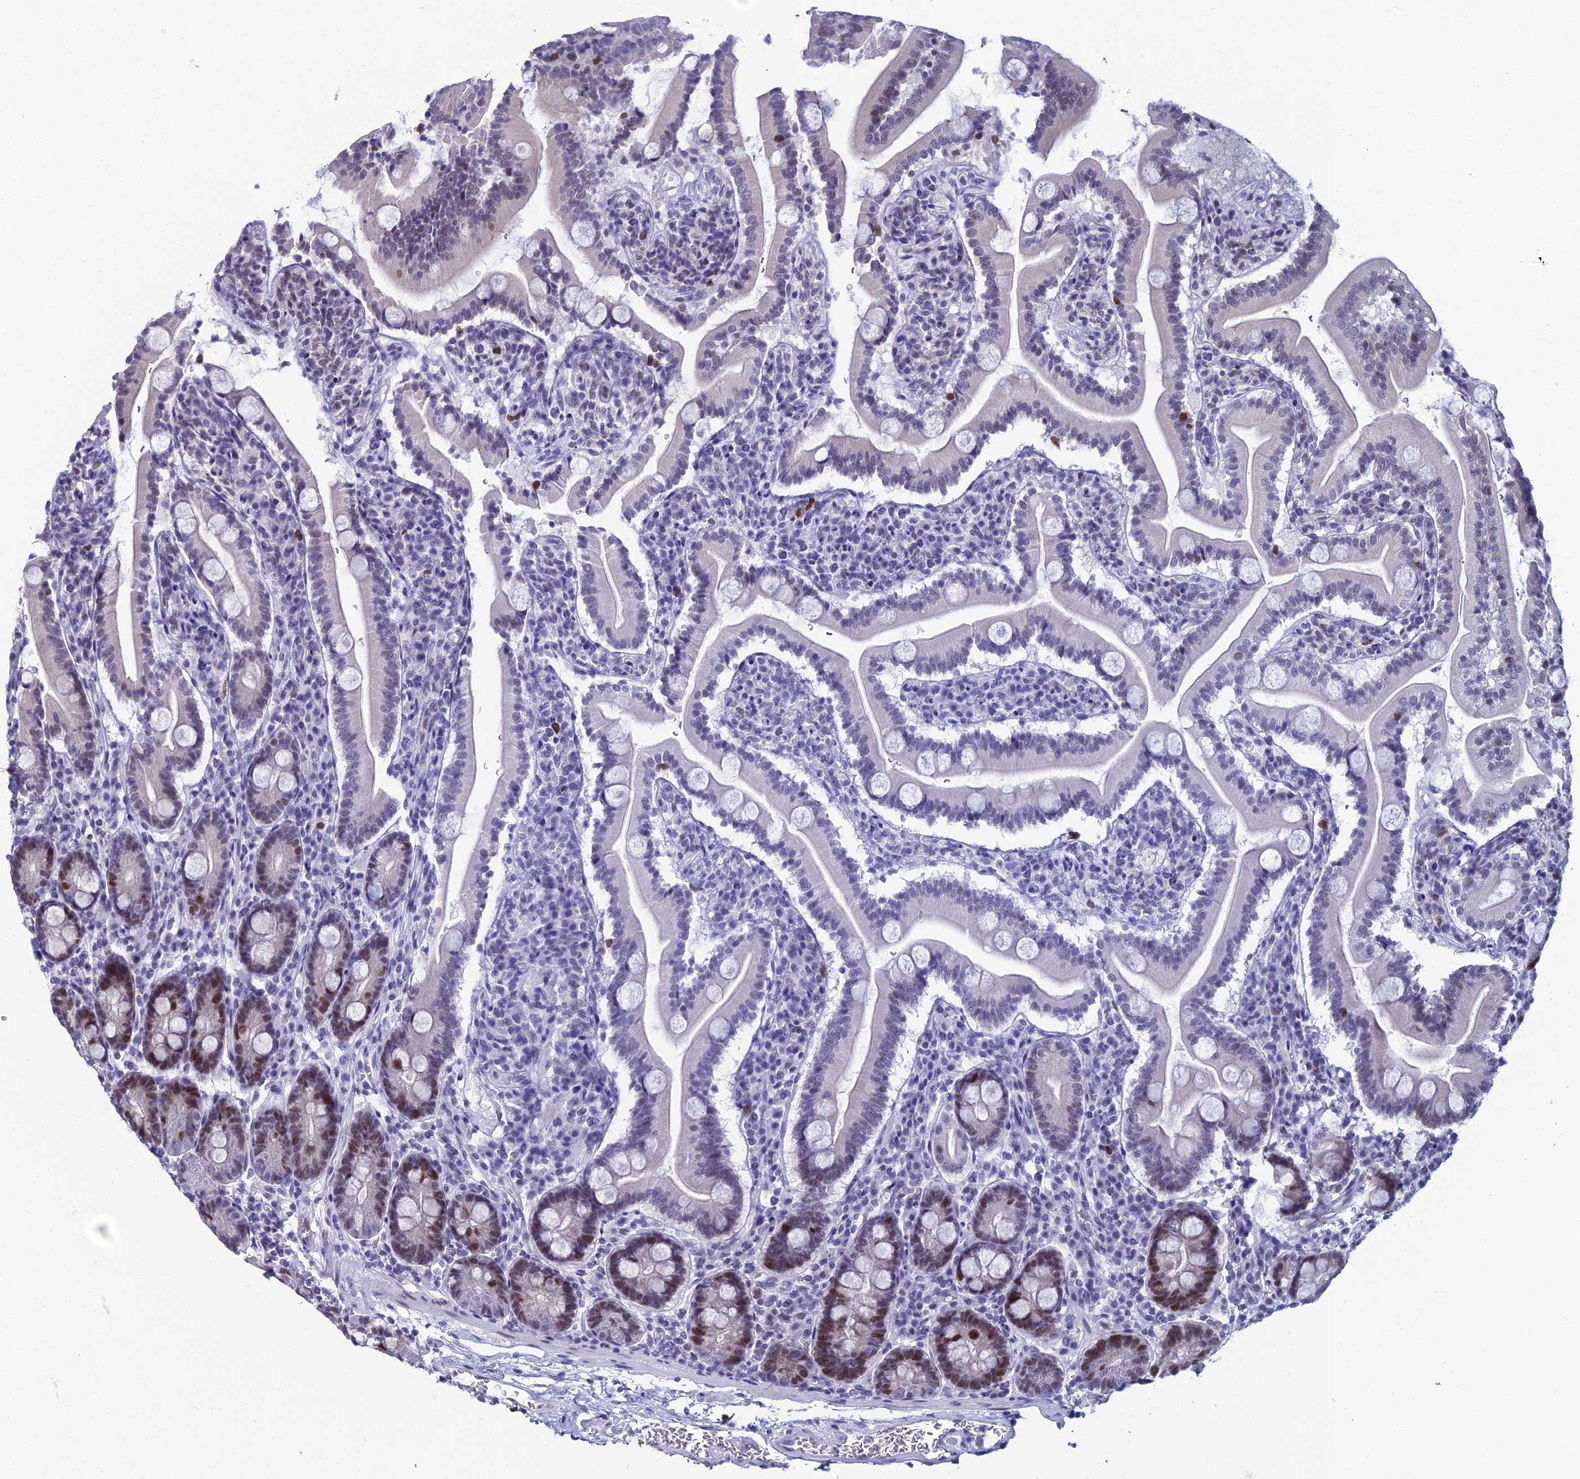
{"staining": {"intensity": "strong", "quantity": "<25%", "location": "nuclear"}, "tissue": "duodenum", "cell_type": "Glandular cells", "image_type": "normal", "snomed": [{"axis": "morphology", "description": "Normal tissue, NOS"}, {"axis": "topography", "description": "Duodenum"}], "caption": "Duodenum stained for a protein (brown) exhibits strong nuclear positive positivity in approximately <25% of glandular cells.", "gene": "TAF9B", "patient": {"sex": "male", "age": 35}}